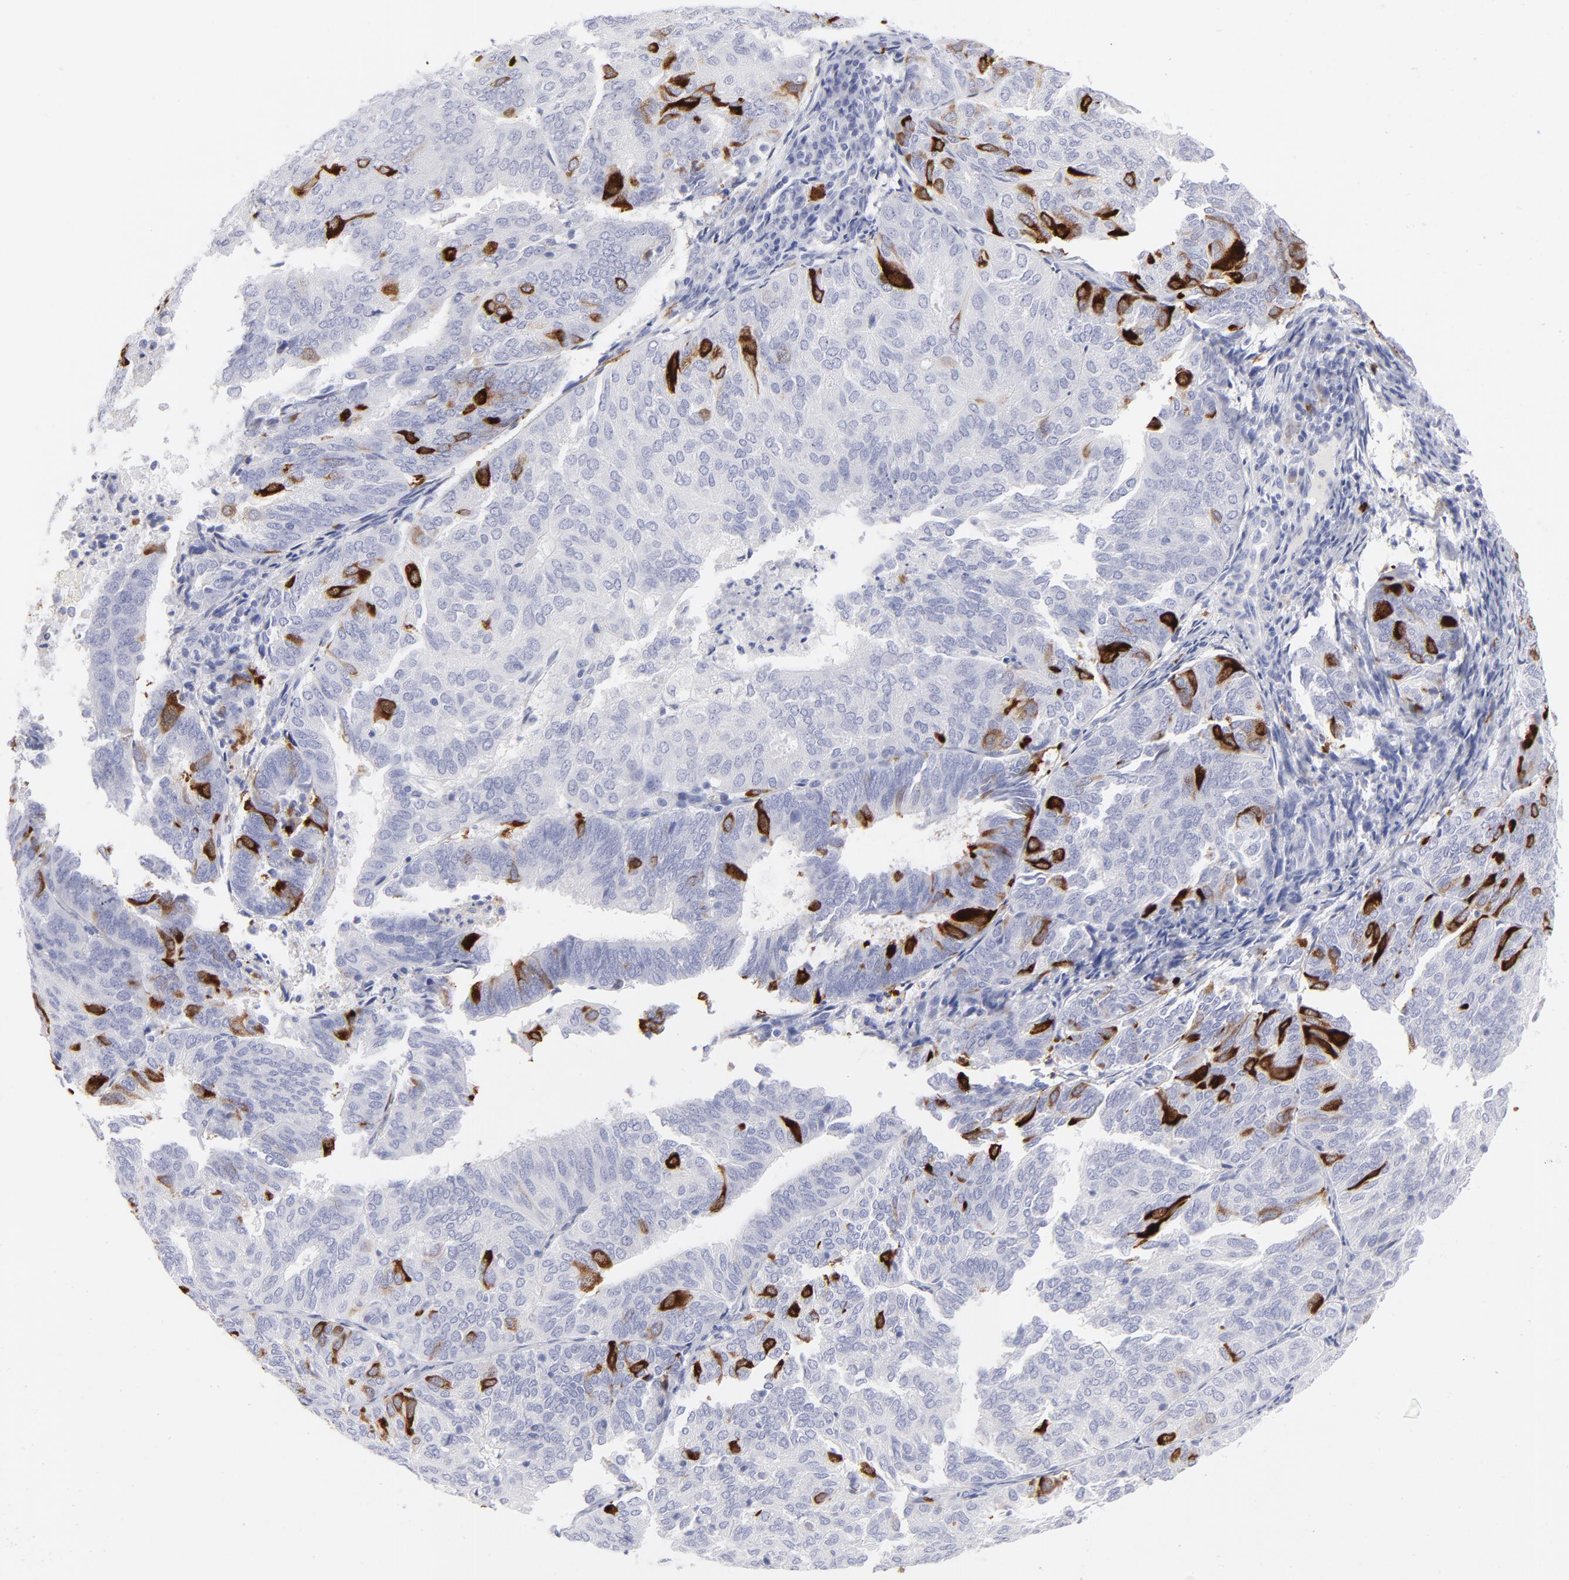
{"staining": {"intensity": "strong", "quantity": "<25%", "location": "cytoplasmic/membranous"}, "tissue": "endometrial cancer", "cell_type": "Tumor cells", "image_type": "cancer", "snomed": [{"axis": "morphology", "description": "Adenocarcinoma, NOS"}, {"axis": "topography", "description": "Endometrium"}], "caption": "A medium amount of strong cytoplasmic/membranous staining is appreciated in about <25% of tumor cells in endometrial adenocarcinoma tissue.", "gene": "CCNB1", "patient": {"sex": "female", "age": 59}}